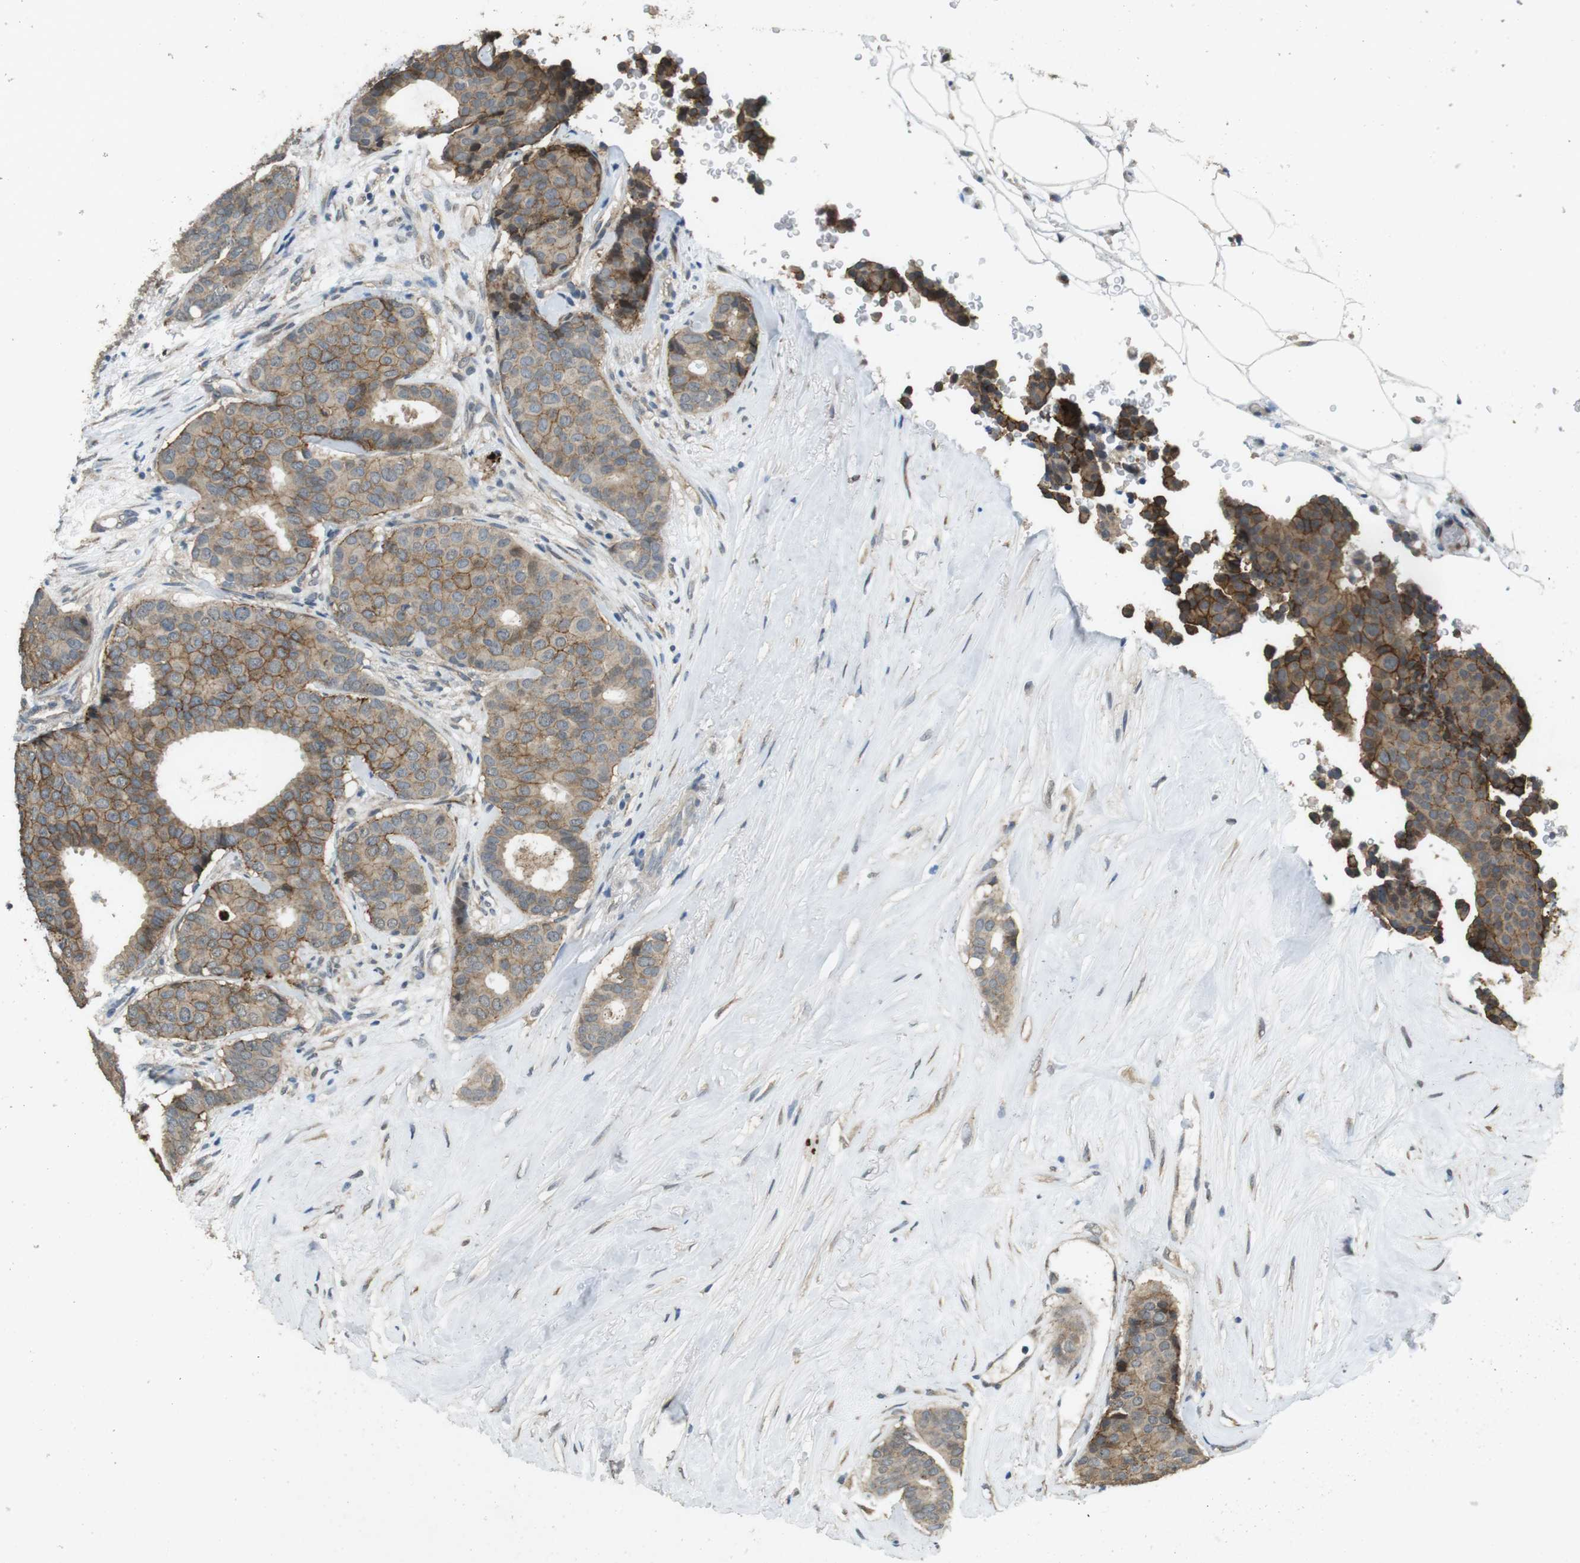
{"staining": {"intensity": "moderate", "quantity": ">75%", "location": "cytoplasmic/membranous"}, "tissue": "breast cancer", "cell_type": "Tumor cells", "image_type": "cancer", "snomed": [{"axis": "morphology", "description": "Duct carcinoma"}, {"axis": "topography", "description": "Breast"}], "caption": "Approximately >75% of tumor cells in human breast cancer display moderate cytoplasmic/membranous protein expression as visualized by brown immunohistochemical staining.", "gene": "CLDN7", "patient": {"sex": "female", "age": 75}}